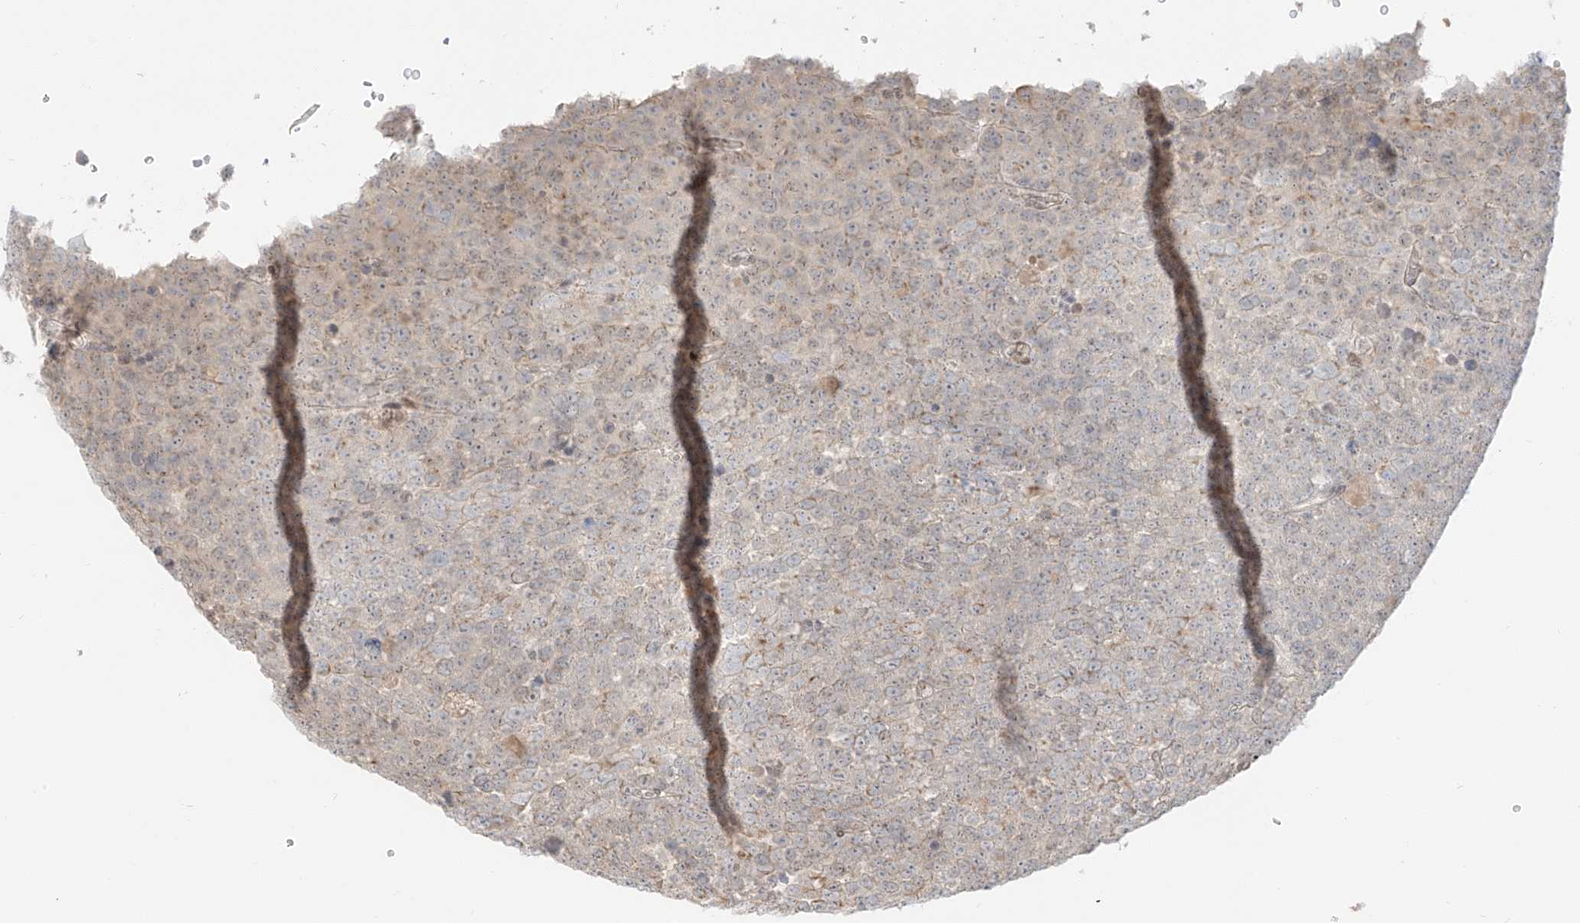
{"staining": {"intensity": "weak", "quantity": "<25%", "location": "cytoplasmic/membranous"}, "tissue": "testis cancer", "cell_type": "Tumor cells", "image_type": "cancer", "snomed": [{"axis": "morphology", "description": "Seminoma, NOS"}, {"axis": "topography", "description": "Testis"}], "caption": "High magnification brightfield microscopy of seminoma (testis) stained with DAB (3,3'-diaminobenzidine) (brown) and counterstained with hematoxylin (blue): tumor cells show no significant expression.", "gene": "ZNF774", "patient": {"sex": "male", "age": 71}}